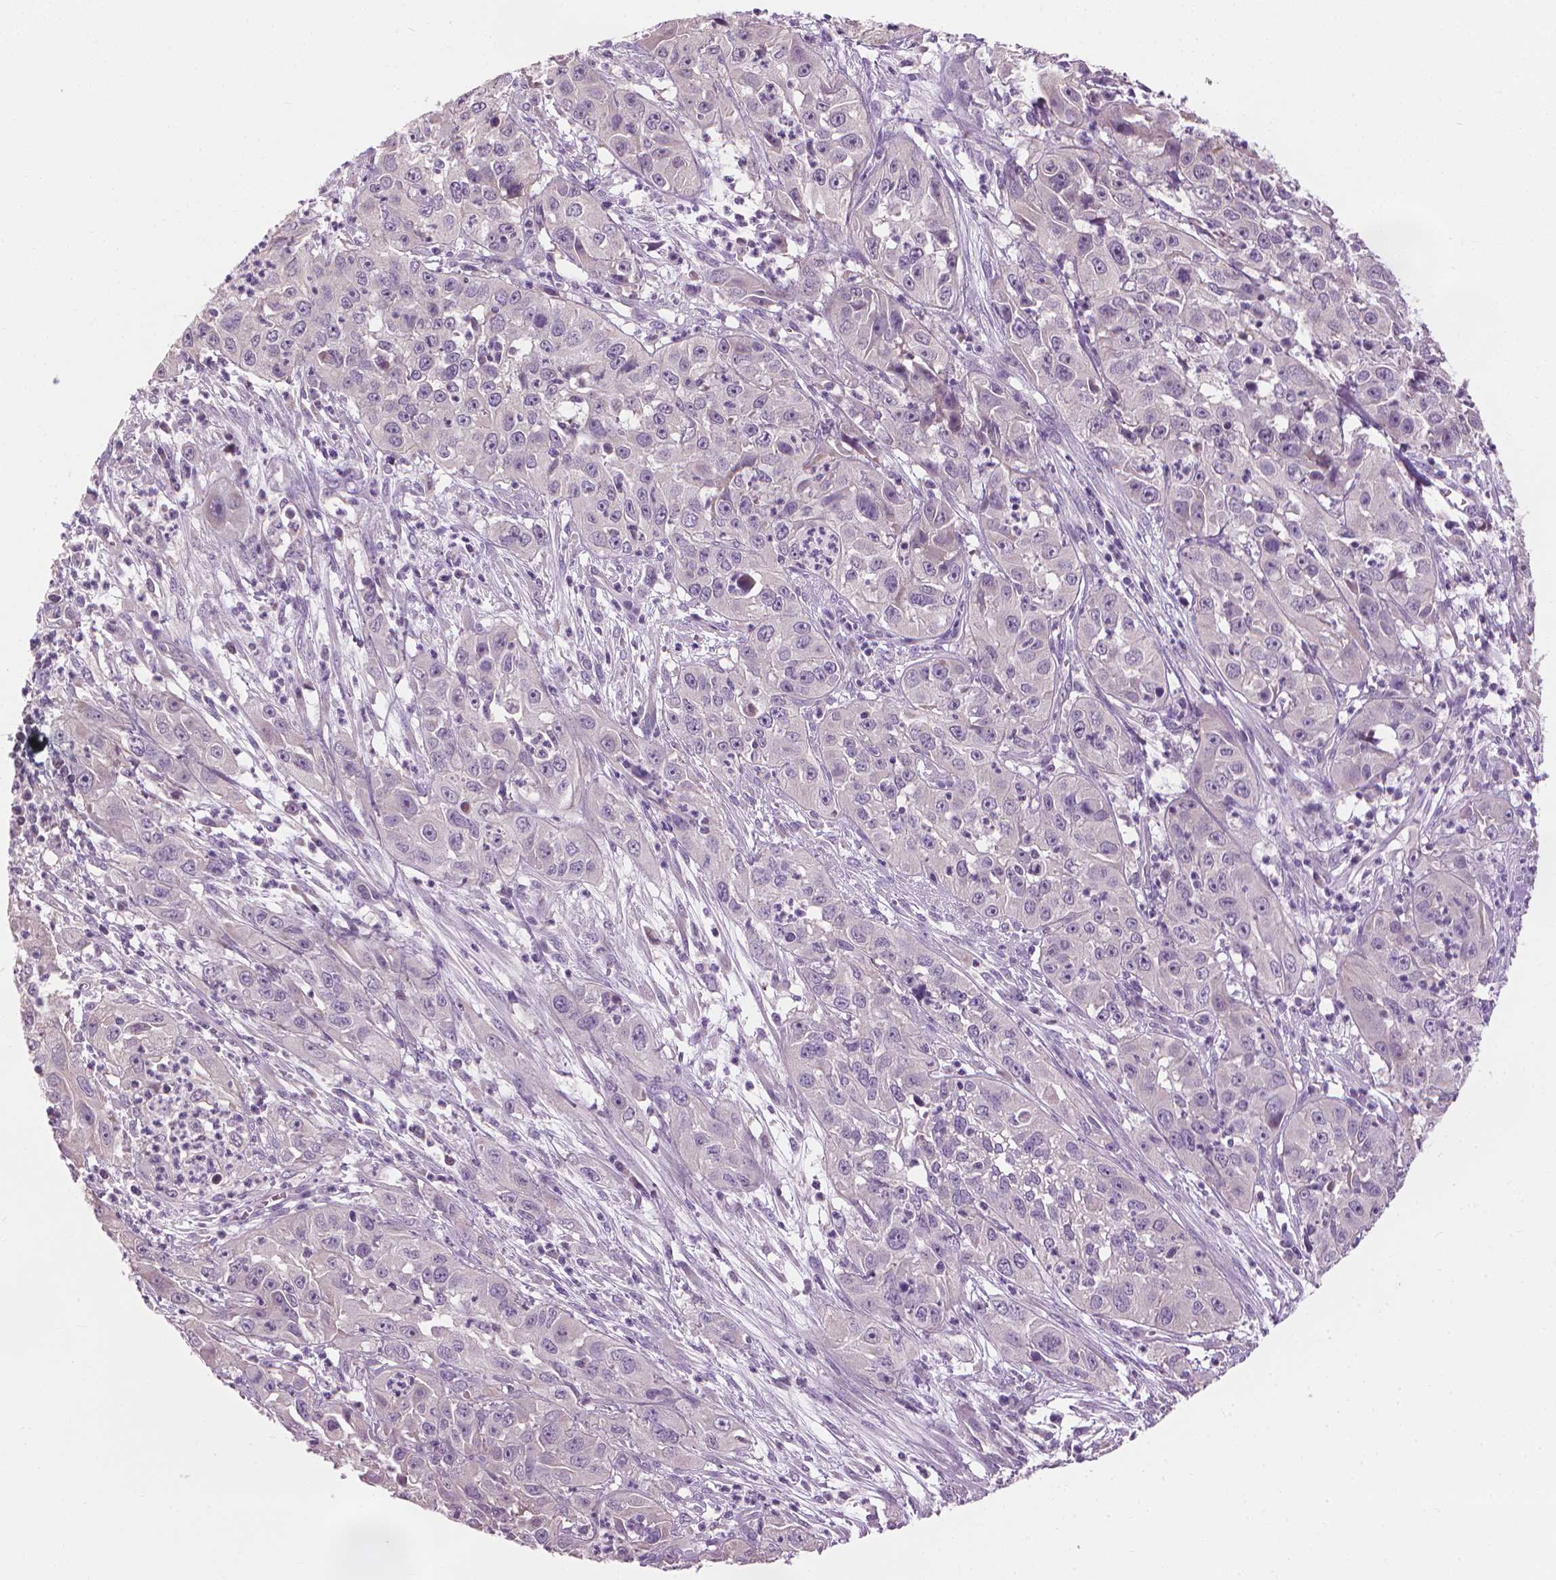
{"staining": {"intensity": "negative", "quantity": "none", "location": "none"}, "tissue": "cervical cancer", "cell_type": "Tumor cells", "image_type": "cancer", "snomed": [{"axis": "morphology", "description": "Squamous cell carcinoma, NOS"}, {"axis": "topography", "description": "Cervix"}], "caption": "An immunohistochemistry photomicrograph of cervical cancer is shown. There is no staining in tumor cells of cervical cancer. (Brightfield microscopy of DAB (3,3'-diaminobenzidine) immunohistochemistry at high magnification).", "gene": "CFAP126", "patient": {"sex": "female", "age": 32}}